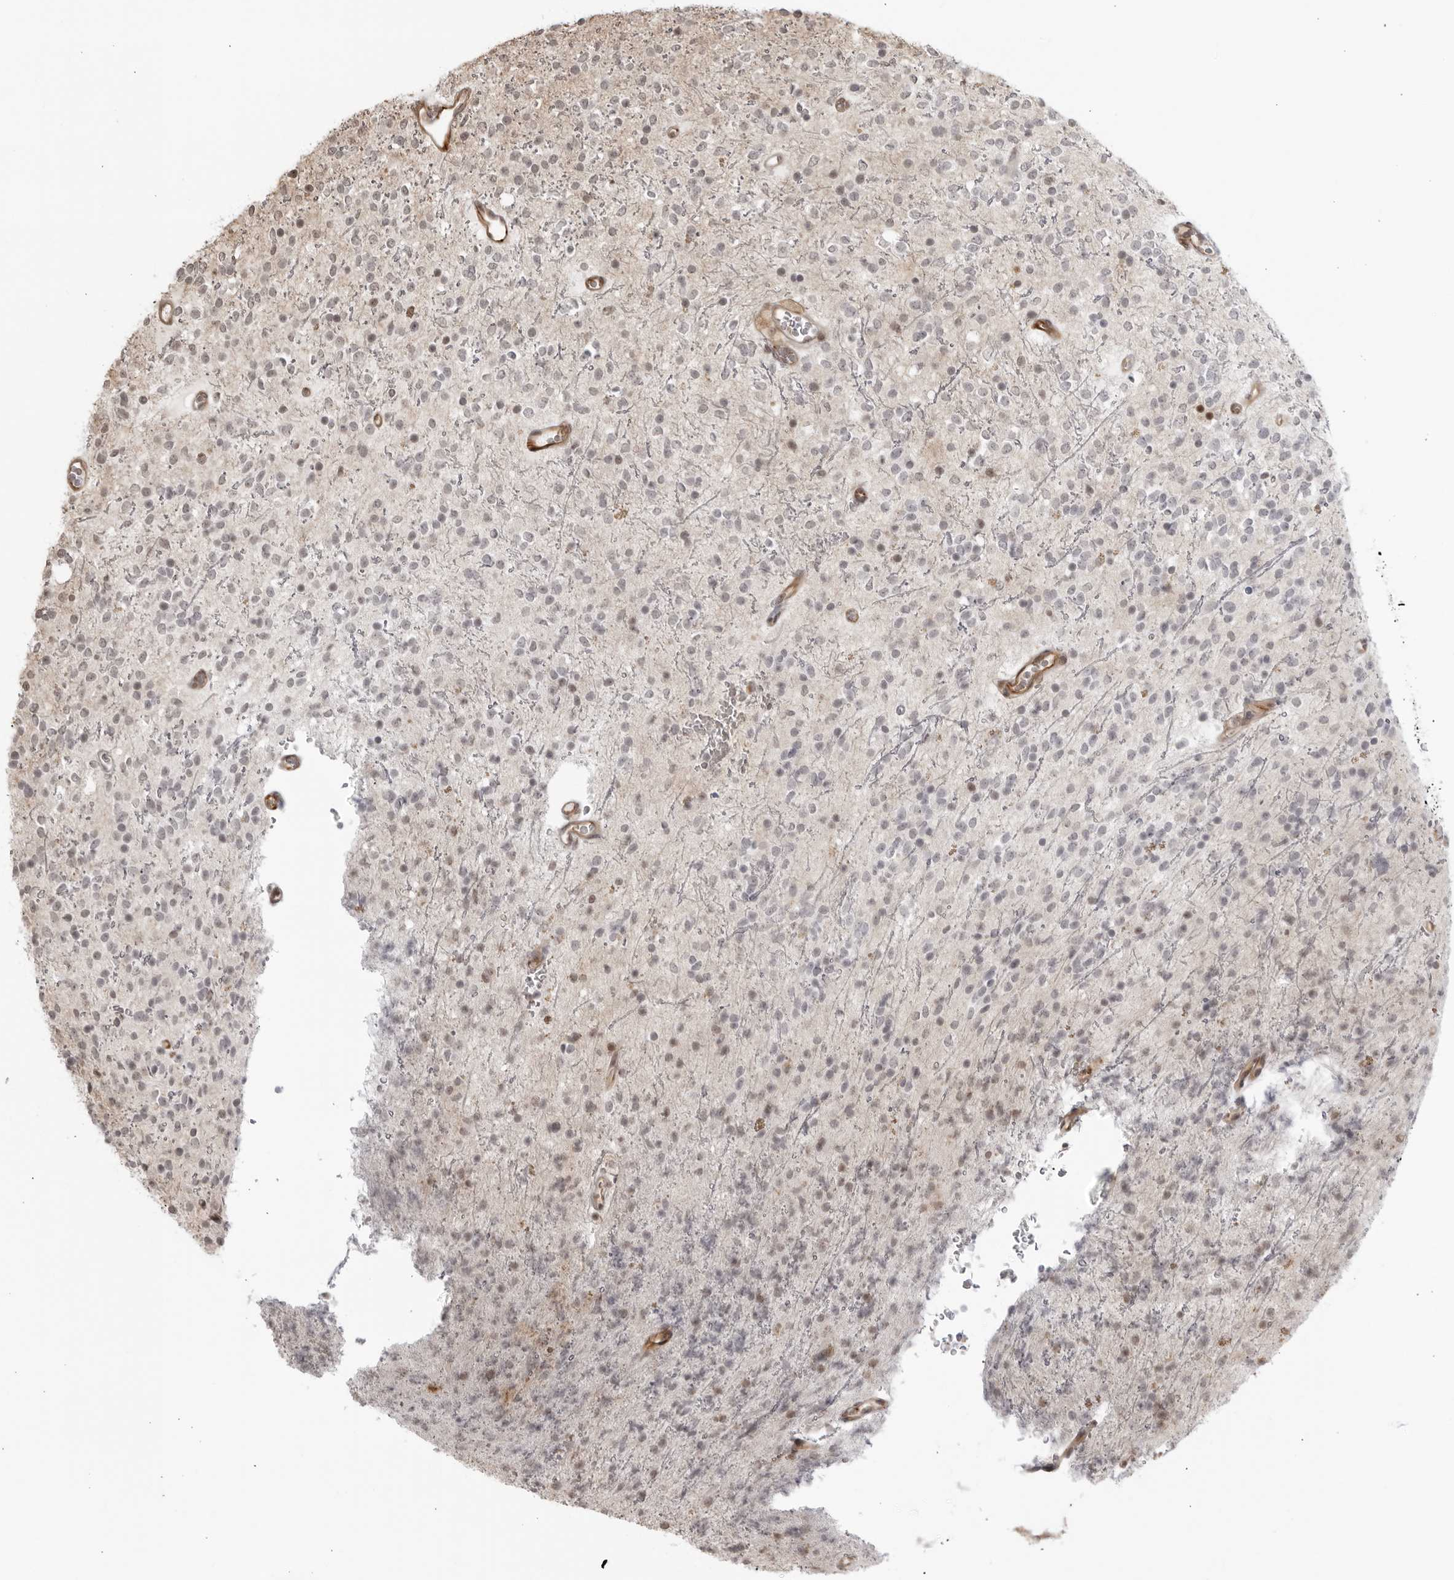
{"staining": {"intensity": "negative", "quantity": "none", "location": "none"}, "tissue": "glioma", "cell_type": "Tumor cells", "image_type": "cancer", "snomed": [{"axis": "morphology", "description": "Glioma, malignant, High grade"}, {"axis": "topography", "description": "Brain"}], "caption": "High magnification brightfield microscopy of malignant high-grade glioma stained with DAB (brown) and counterstained with hematoxylin (blue): tumor cells show no significant expression.", "gene": "TCF21", "patient": {"sex": "male", "age": 34}}